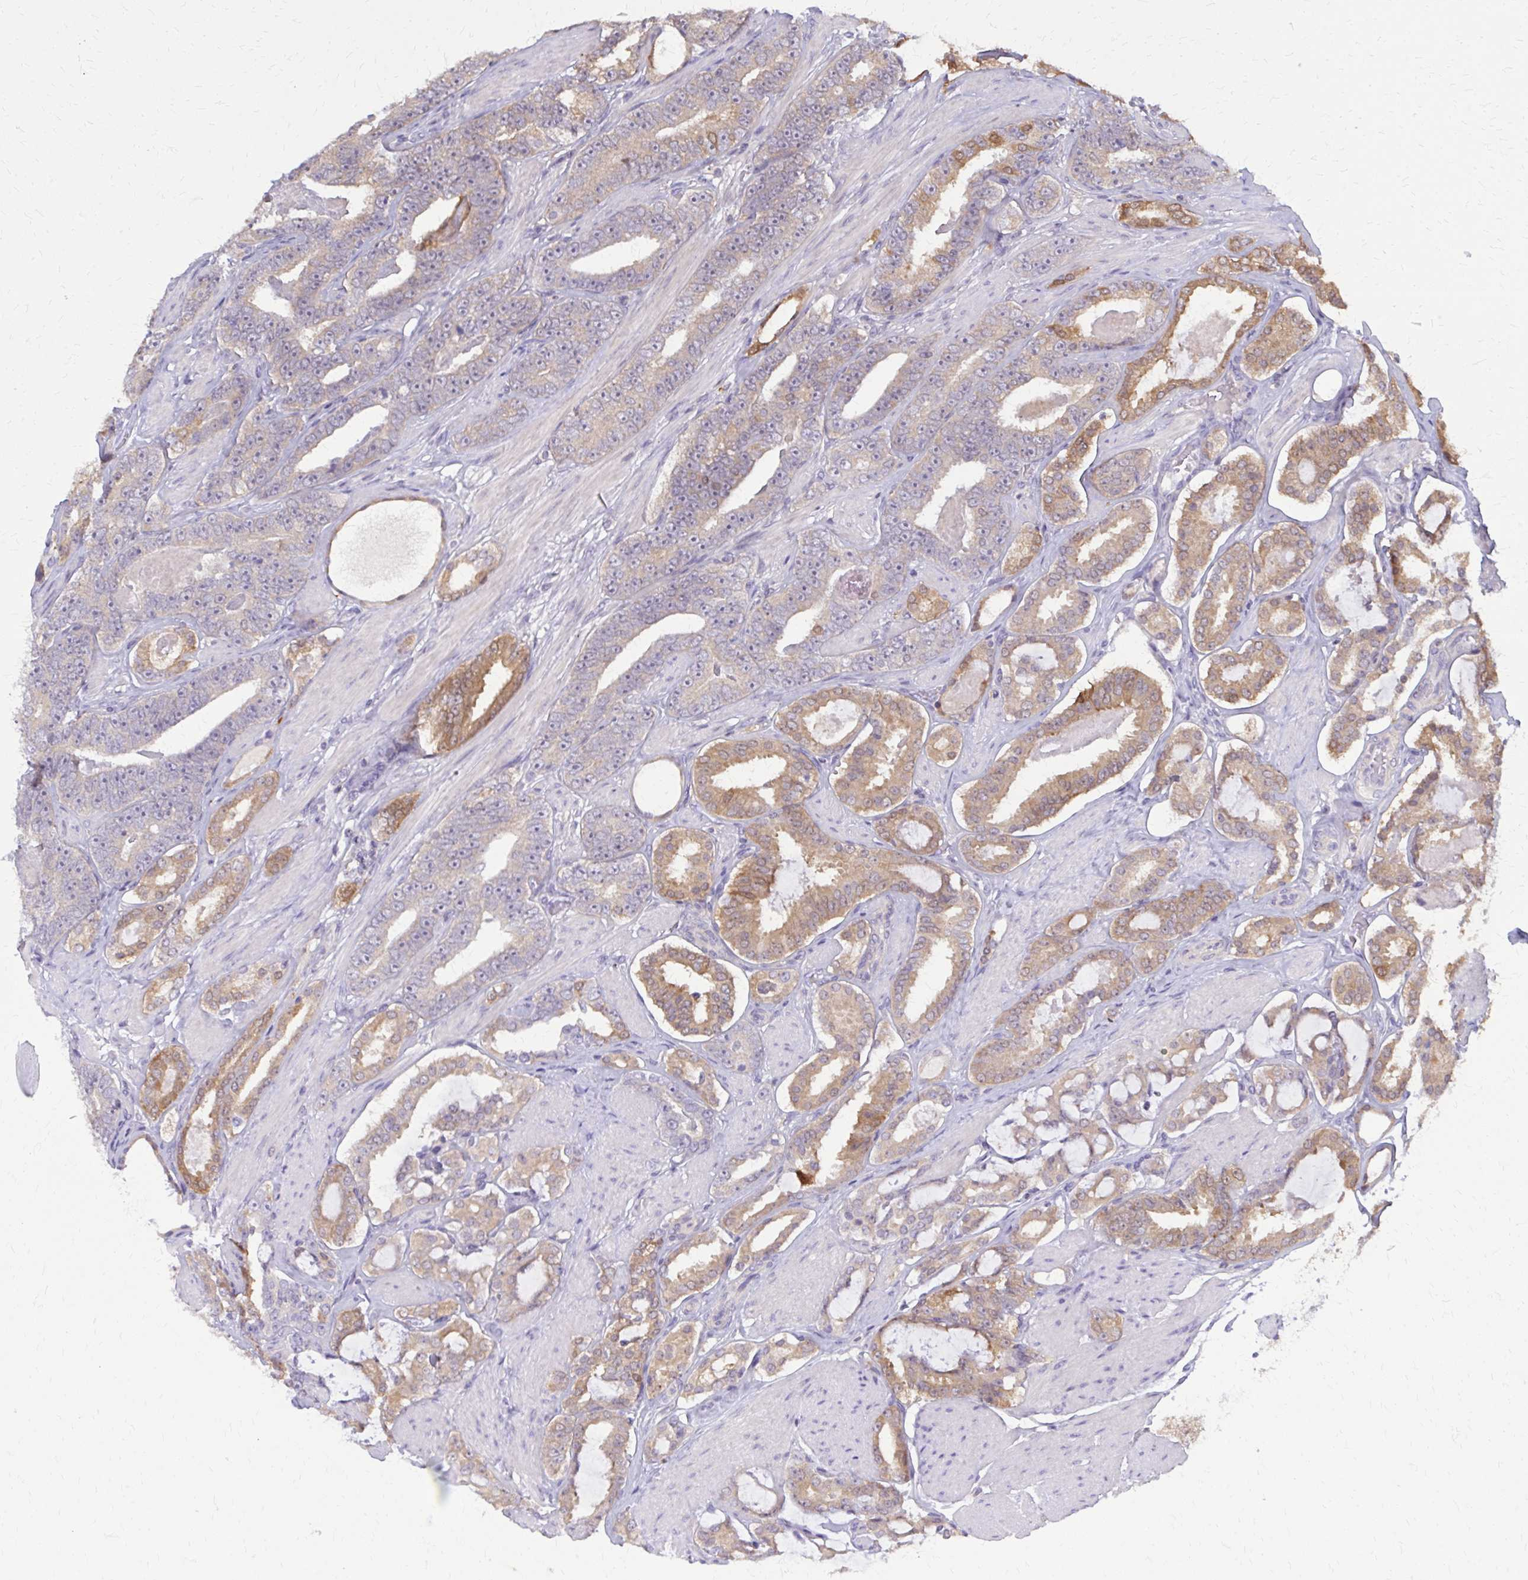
{"staining": {"intensity": "moderate", "quantity": ">75%", "location": "cytoplasmic/membranous"}, "tissue": "prostate cancer", "cell_type": "Tumor cells", "image_type": "cancer", "snomed": [{"axis": "morphology", "description": "Adenocarcinoma, High grade"}, {"axis": "topography", "description": "Prostate"}], "caption": "Moderate cytoplasmic/membranous expression for a protein is seen in about >75% of tumor cells of prostate cancer using IHC.", "gene": "DBI", "patient": {"sex": "male", "age": 63}}